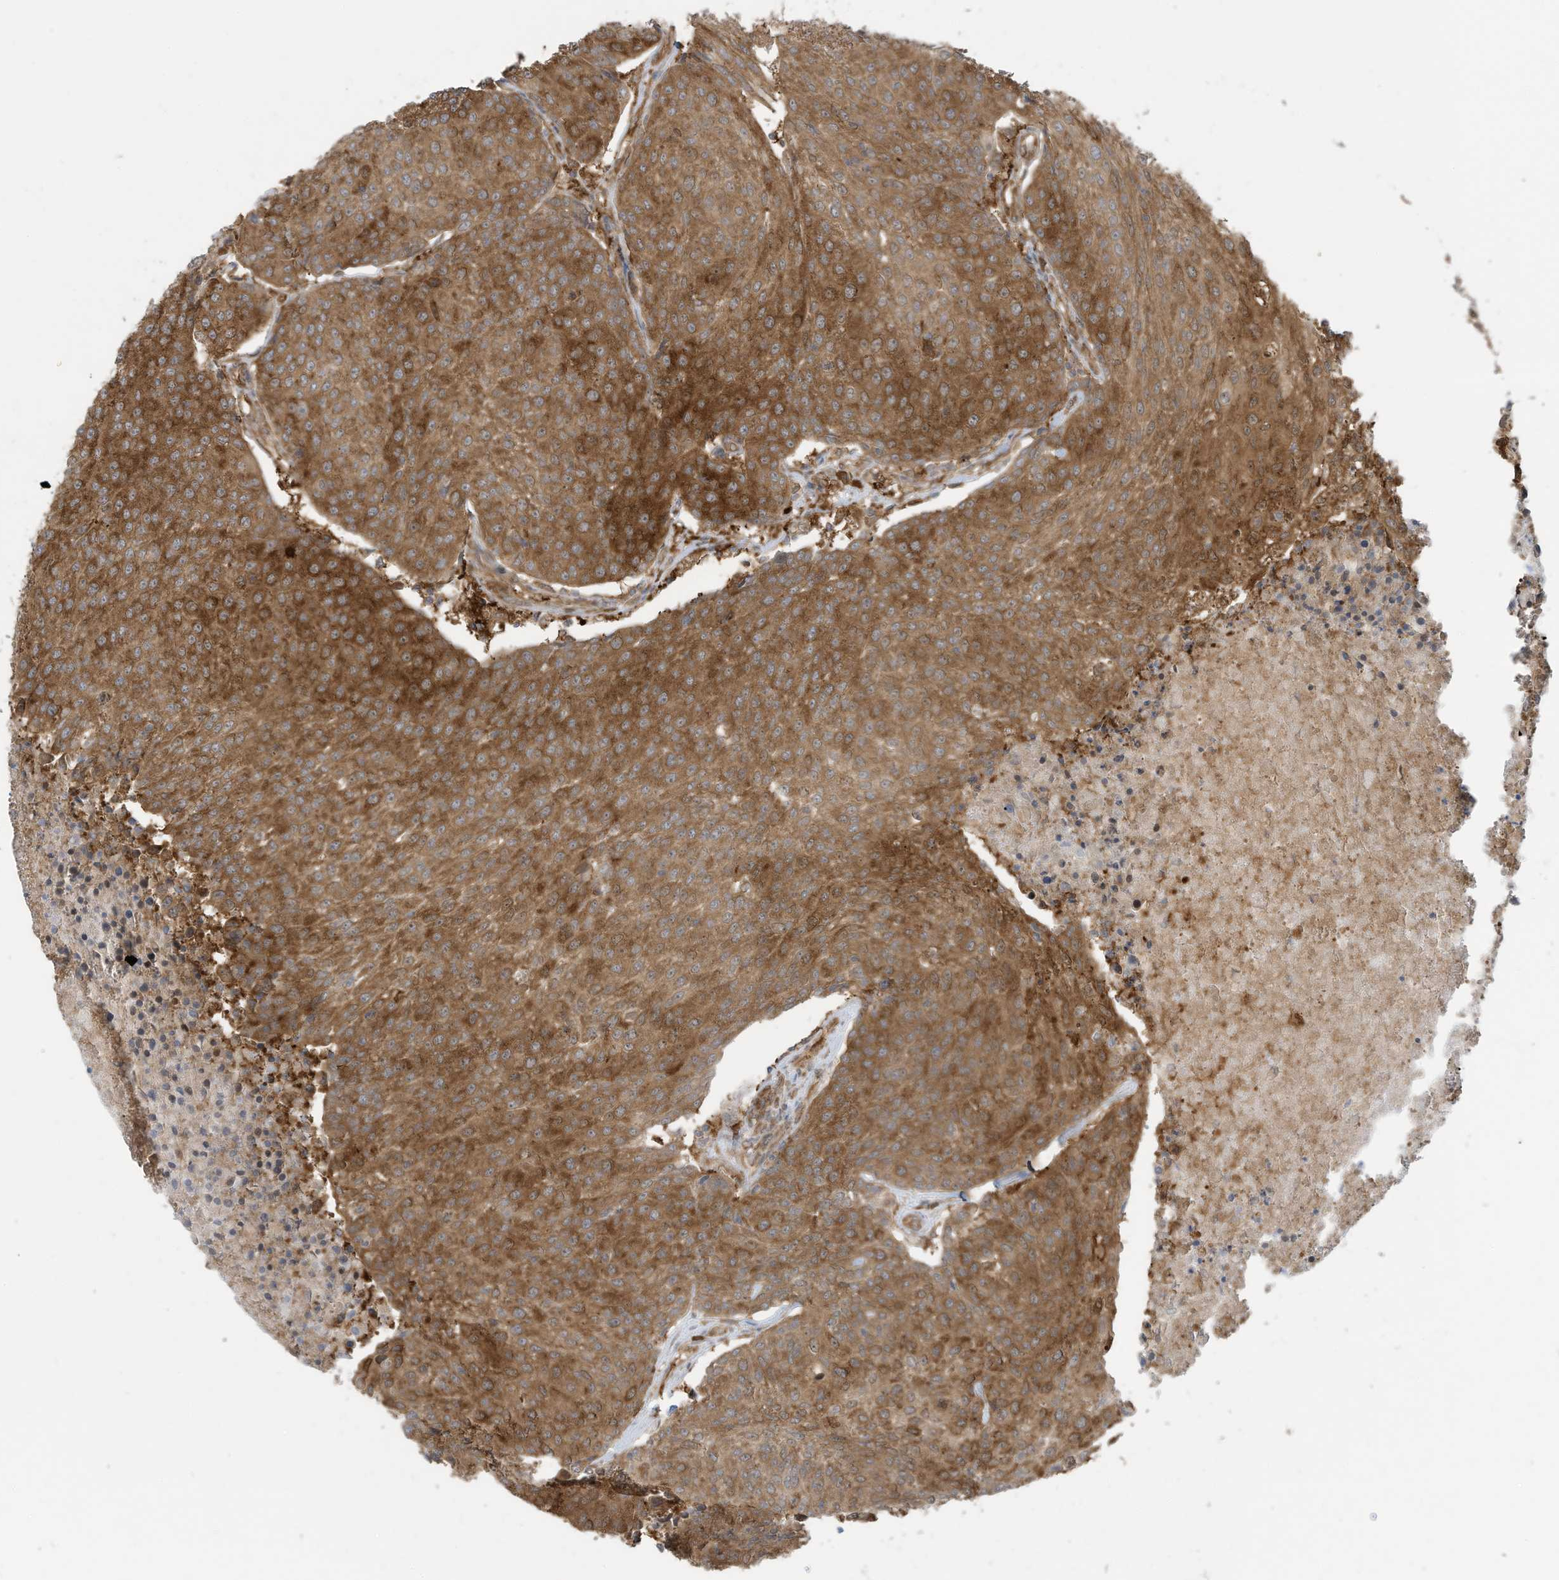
{"staining": {"intensity": "moderate", "quantity": ">75%", "location": "cytoplasmic/membranous"}, "tissue": "urothelial cancer", "cell_type": "Tumor cells", "image_type": "cancer", "snomed": [{"axis": "morphology", "description": "Urothelial carcinoma, High grade"}, {"axis": "topography", "description": "Urinary bladder"}], "caption": "Urothelial cancer stained with DAB IHC displays medium levels of moderate cytoplasmic/membranous expression in approximately >75% of tumor cells.", "gene": "USE1", "patient": {"sex": "female", "age": 85}}